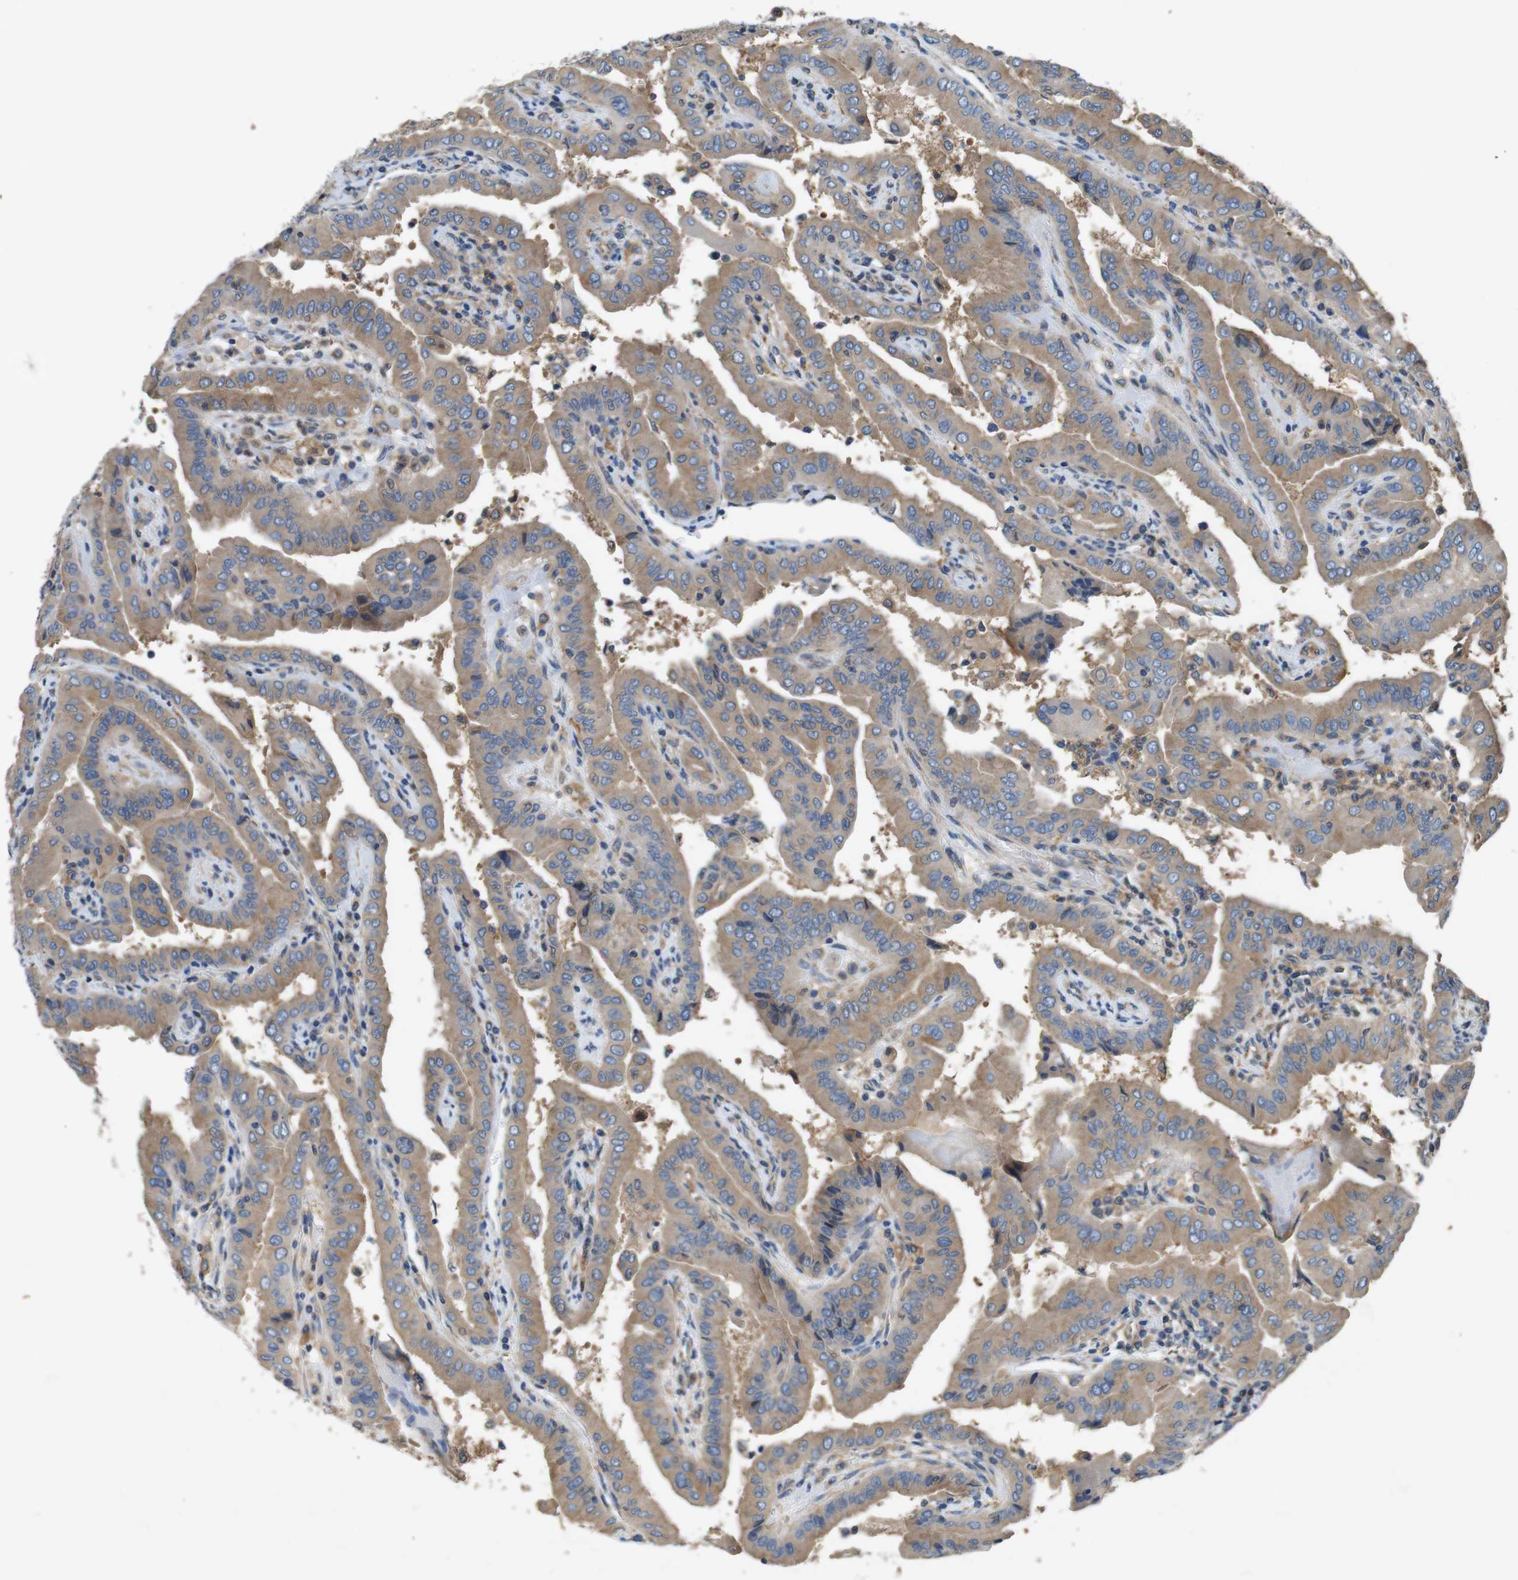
{"staining": {"intensity": "moderate", "quantity": ">75%", "location": "cytoplasmic/membranous"}, "tissue": "thyroid cancer", "cell_type": "Tumor cells", "image_type": "cancer", "snomed": [{"axis": "morphology", "description": "Papillary adenocarcinoma, NOS"}, {"axis": "topography", "description": "Thyroid gland"}], "caption": "A medium amount of moderate cytoplasmic/membranous staining is identified in about >75% of tumor cells in thyroid papillary adenocarcinoma tissue.", "gene": "DCTN1", "patient": {"sex": "male", "age": 33}}